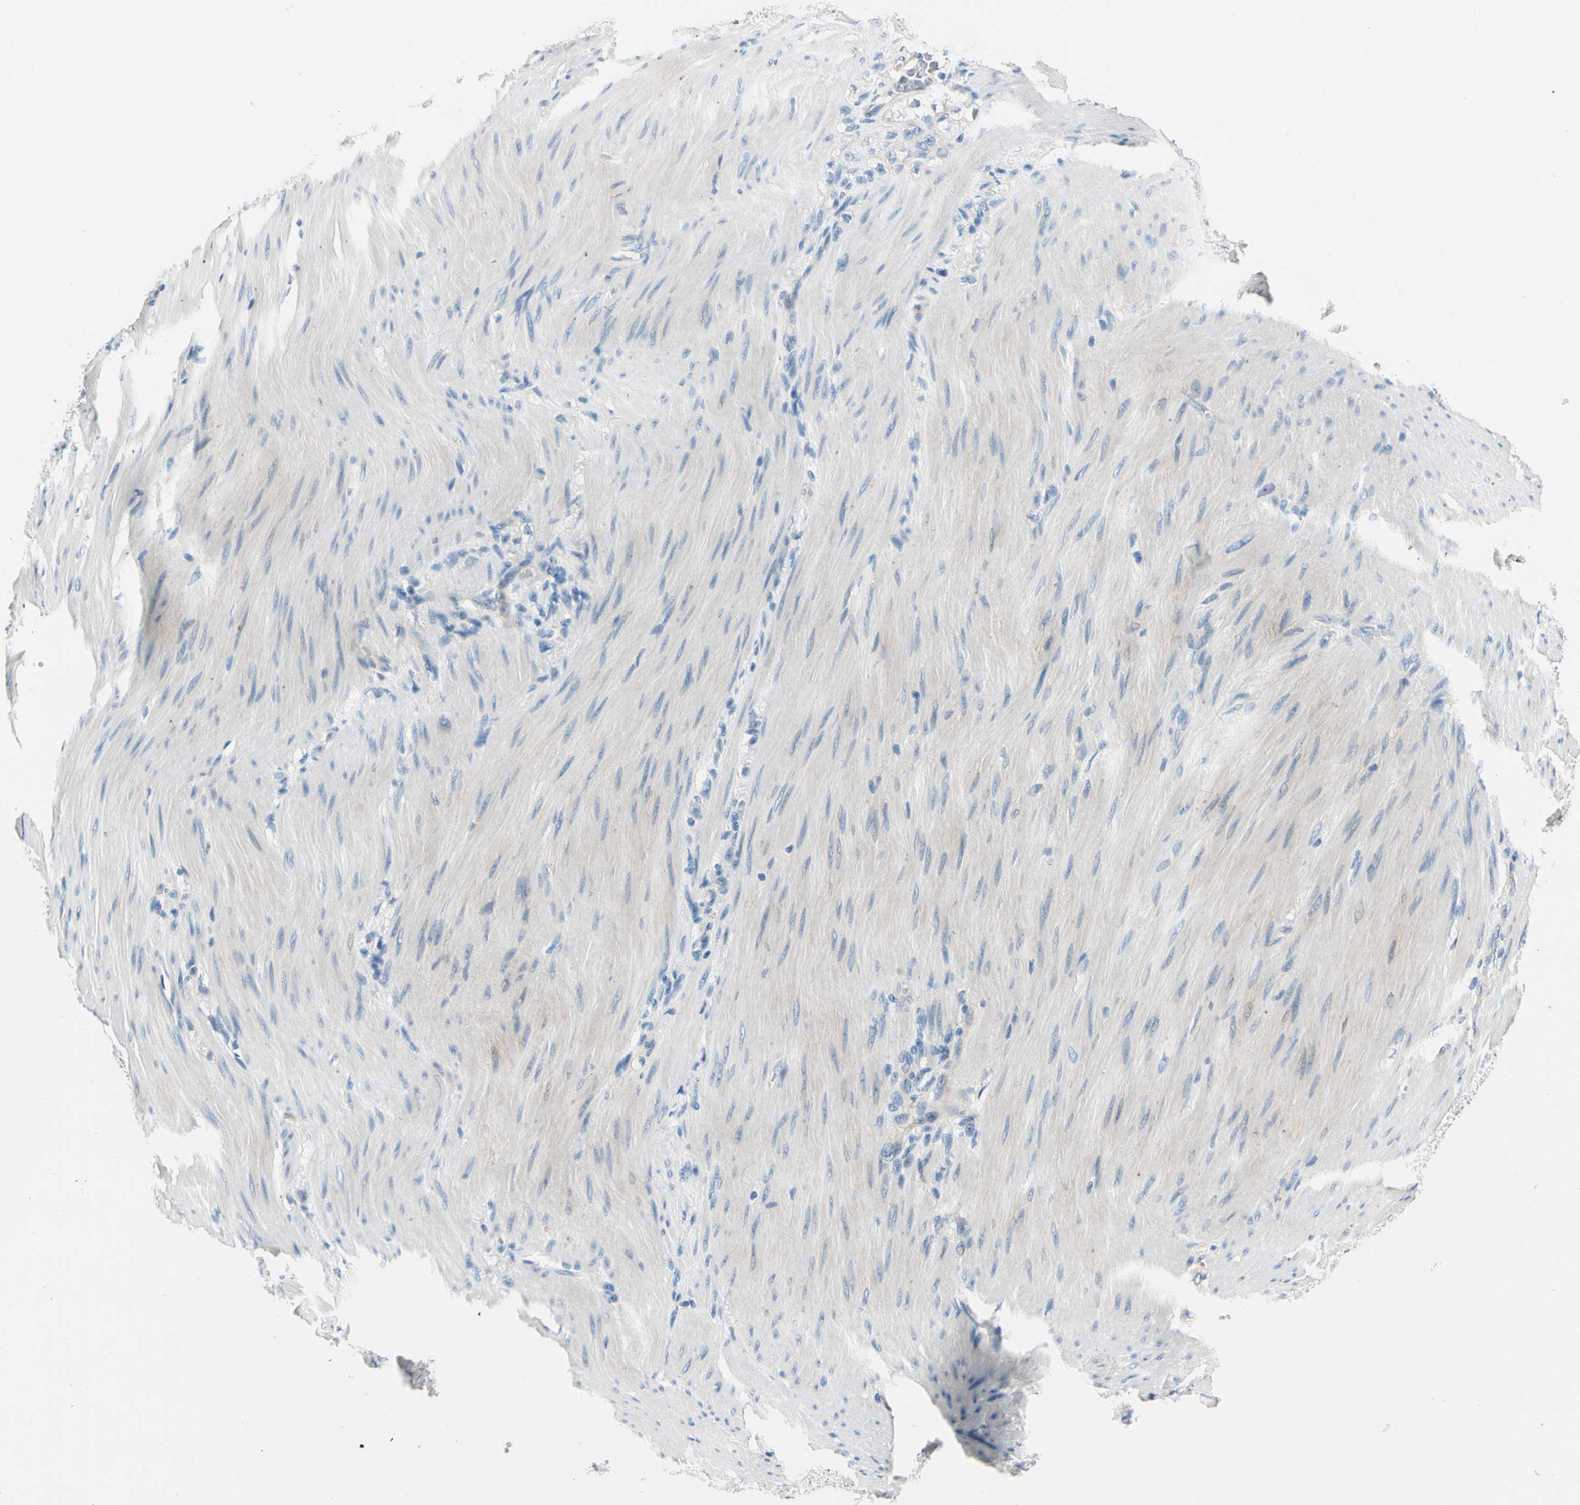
{"staining": {"intensity": "negative", "quantity": "none", "location": "none"}, "tissue": "stomach cancer", "cell_type": "Tumor cells", "image_type": "cancer", "snomed": [{"axis": "morphology", "description": "Adenocarcinoma, NOS"}, {"axis": "topography", "description": "Stomach"}], "caption": "The immunohistochemistry (IHC) histopathology image has no significant staining in tumor cells of stomach cancer tissue. Brightfield microscopy of immunohistochemistry (IHC) stained with DAB (3,3'-diaminobenzidine) (brown) and hematoxylin (blue), captured at high magnification.", "gene": "TGFBR3", "patient": {"sex": "male", "age": 82}}